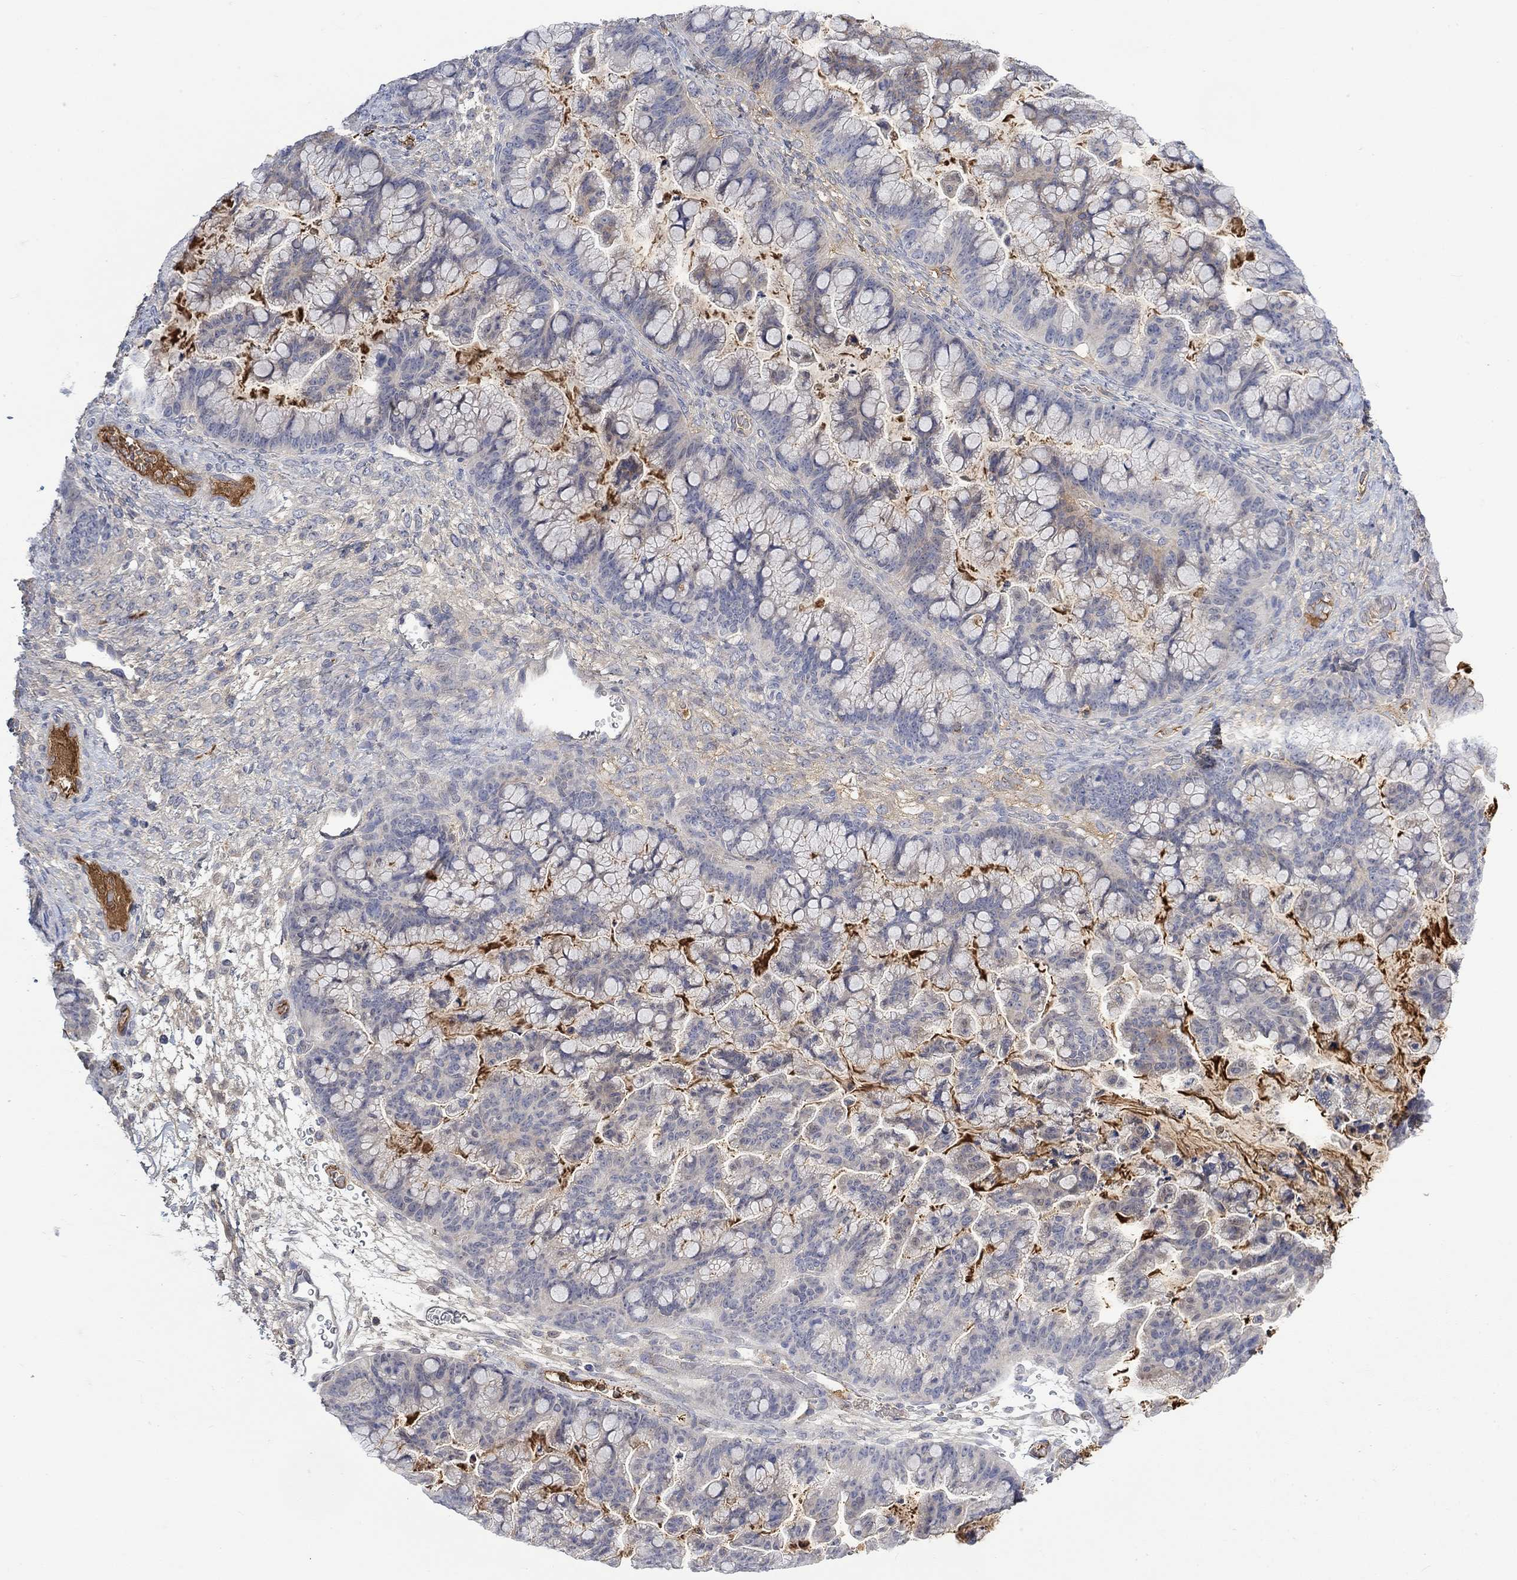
{"staining": {"intensity": "negative", "quantity": "none", "location": "none"}, "tissue": "ovarian cancer", "cell_type": "Tumor cells", "image_type": "cancer", "snomed": [{"axis": "morphology", "description": "Cystadenocarcinoma, mucinous, NOS"}, {"axis": "topography", "description": "Ovary"}], "caption": "This image is of ovarian cancer stained with immunohistochemistry (IHC) to label a protein in brown with the nuclei are counter-stained blue. There is no positivity in tumor cells. (Brightfield microscopy of DAB (3,3'-diaminobenzidine) IHC at high magnification).", "gene": "MSTN", "patient": {"sex": "female", "age": 67}}